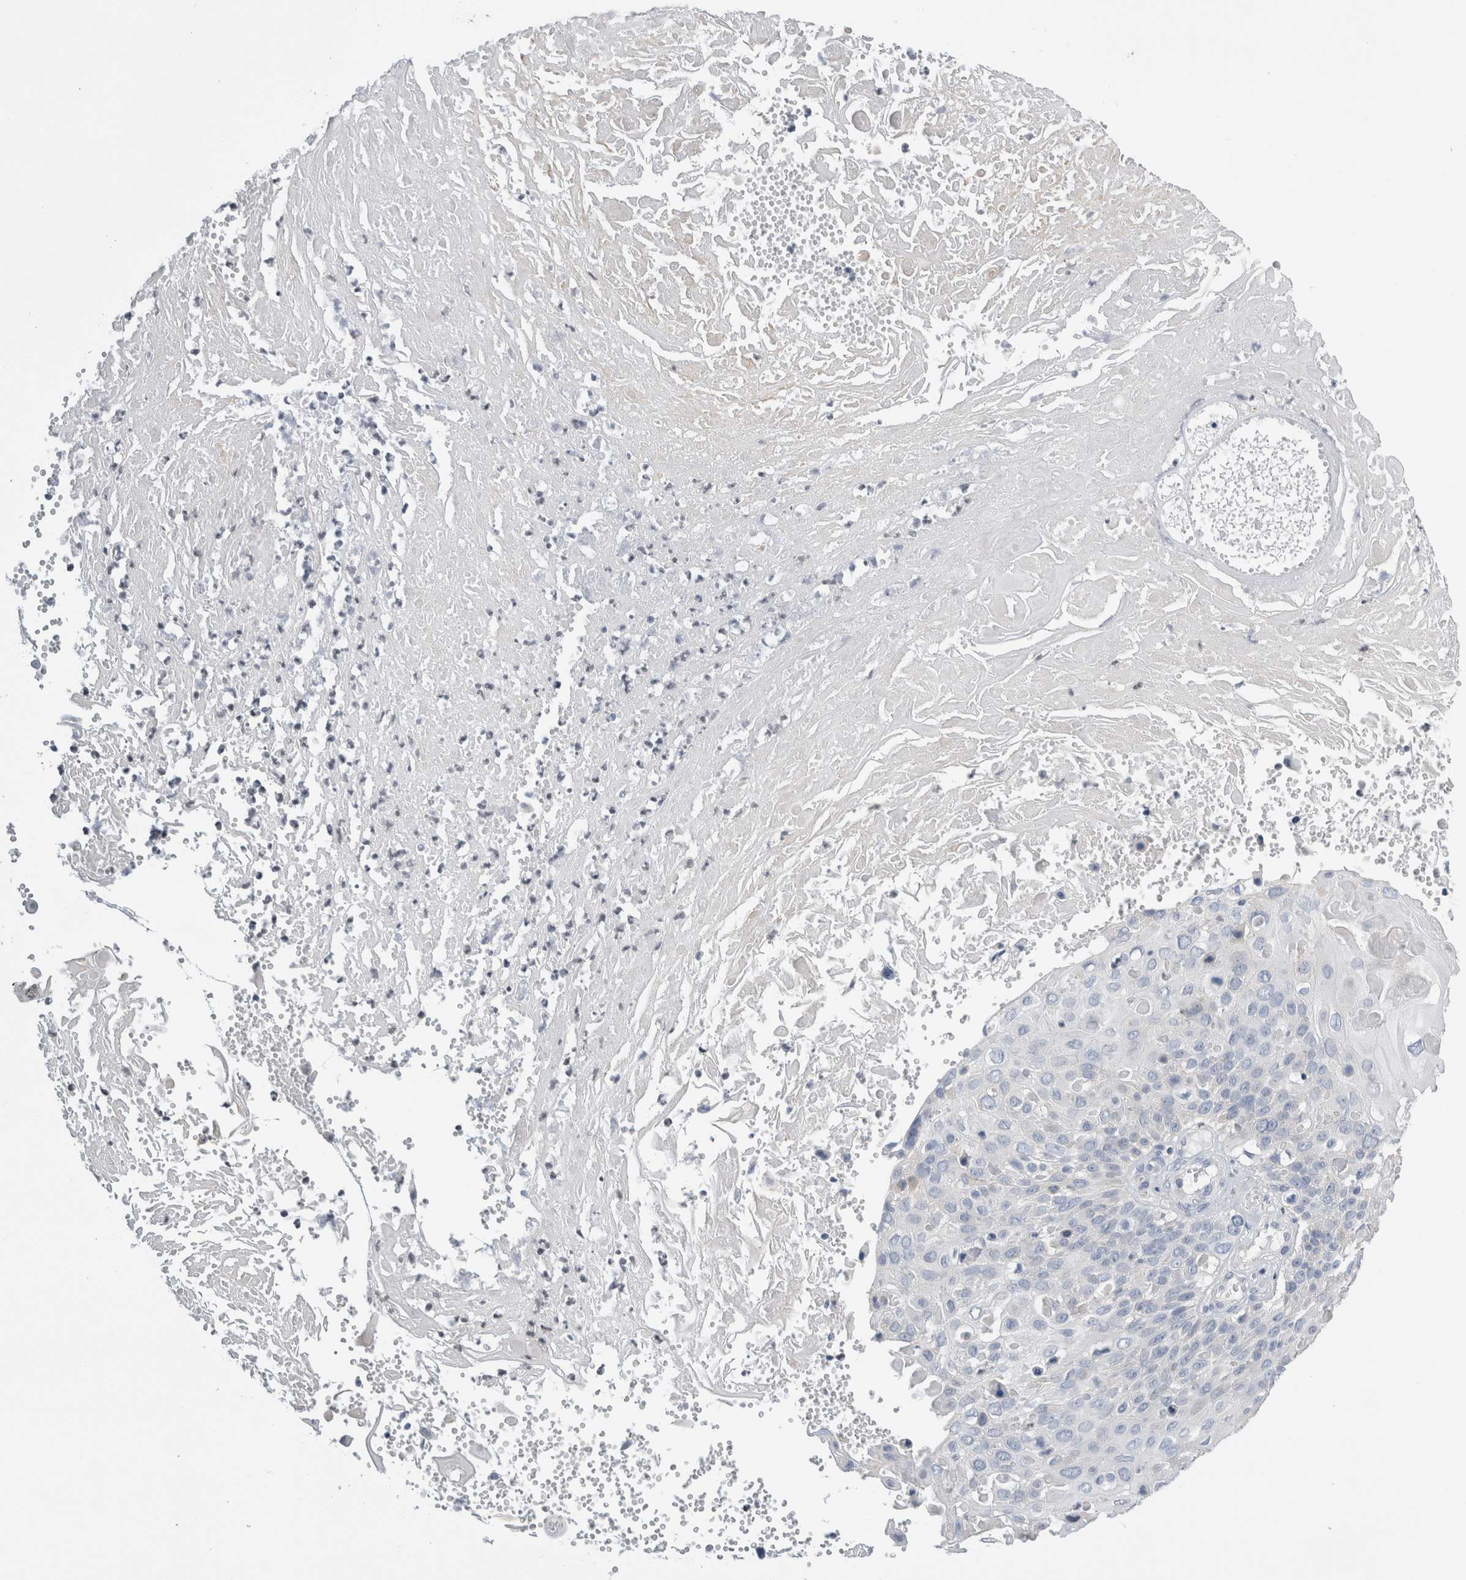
{"staining": {"intensity": "negative", "quantity": "none", "location": "none"}, "tissue": "cervical cancer", "cell_type": "Tumor cells", "image_type": "cancer", "snomed": [{"axis": "morphology", "description": "Squamous cell carcinoma, NOS"}, {"axis": "topography", "description": "Cervix"}], "caption": "This is an IHC histopathology image of cervical squamous cell carcinoma. There is no positivity in tumor cells.", "gene": "SLC20A2", "patient": {"sex": "female", "age": 74}}